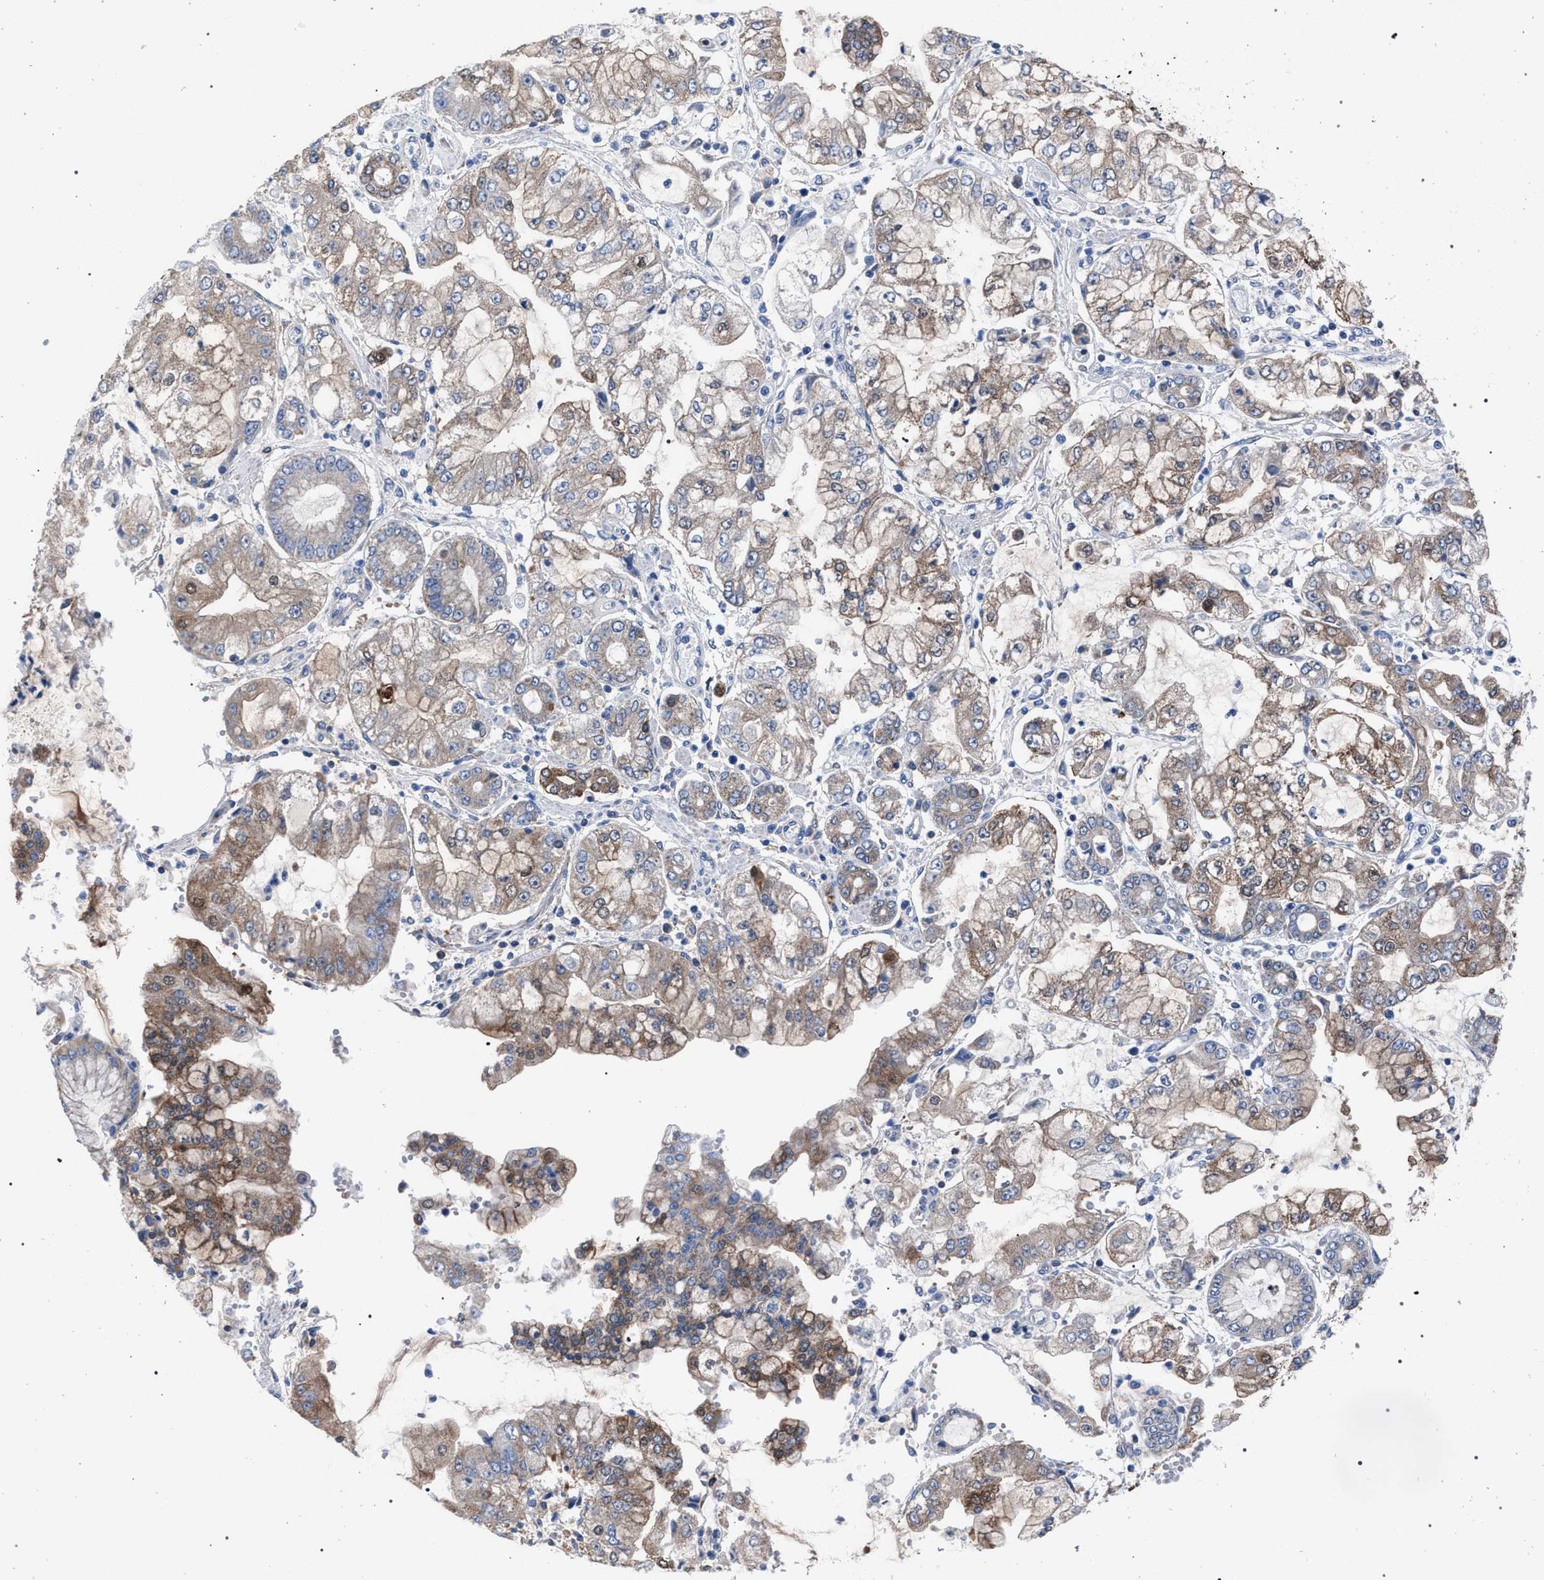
{"staining": {"intensity": "moderate", "quantity": "<25%", "location": "cytoplasmic/membranous"}, "tissue": "stomach cancer", "cell_type": "Tumor cells", "image_type": "cancer", "snomed": [{"axis": "morphology", "description": "Adenocarcinoma, NOS"}, {"axis": "topography", "description": "Stomach"}], "caption": "Moderate cytoplasmic/membranous staining is seen in approximately <25% of tumor cells in stomach cancer.", "gene": "CRYZ", "patient": {"sex": "male", "age": 76}}